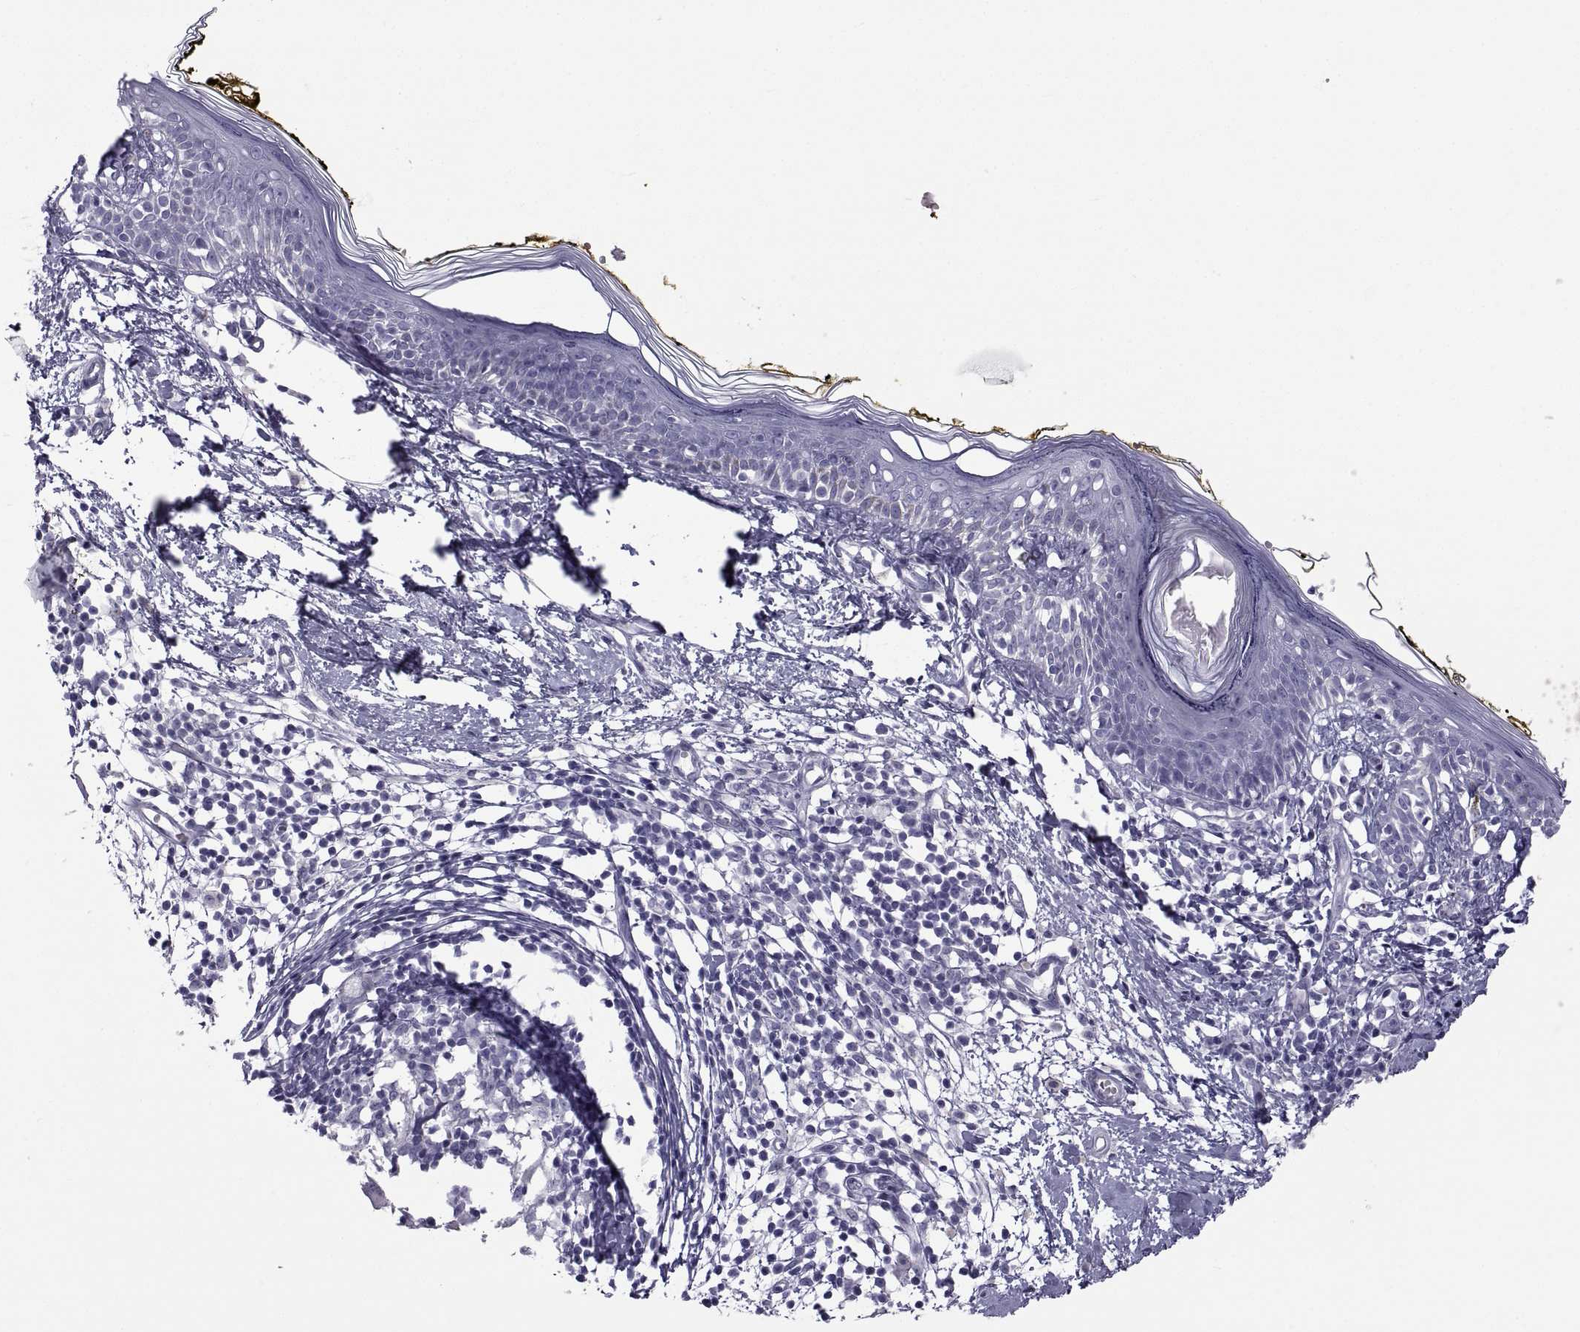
{"staining": {"intensity": "negative", "quantity": "none", "location": "none"}, "tissue": "skin", "cell_type": "Fibroblasts", "image_type": "normal", "snomed": [{"axis": "morphology", "description": "Normal tissue, NOS"}, {"axis": "topography", "description": "Skin"}], "caption": "The immunohistochemistry (IHC) image has no significant staining in fibroblasts of skin.", "gene": "MAGEB1", "patient": {"sex": "male", "age": 76}}